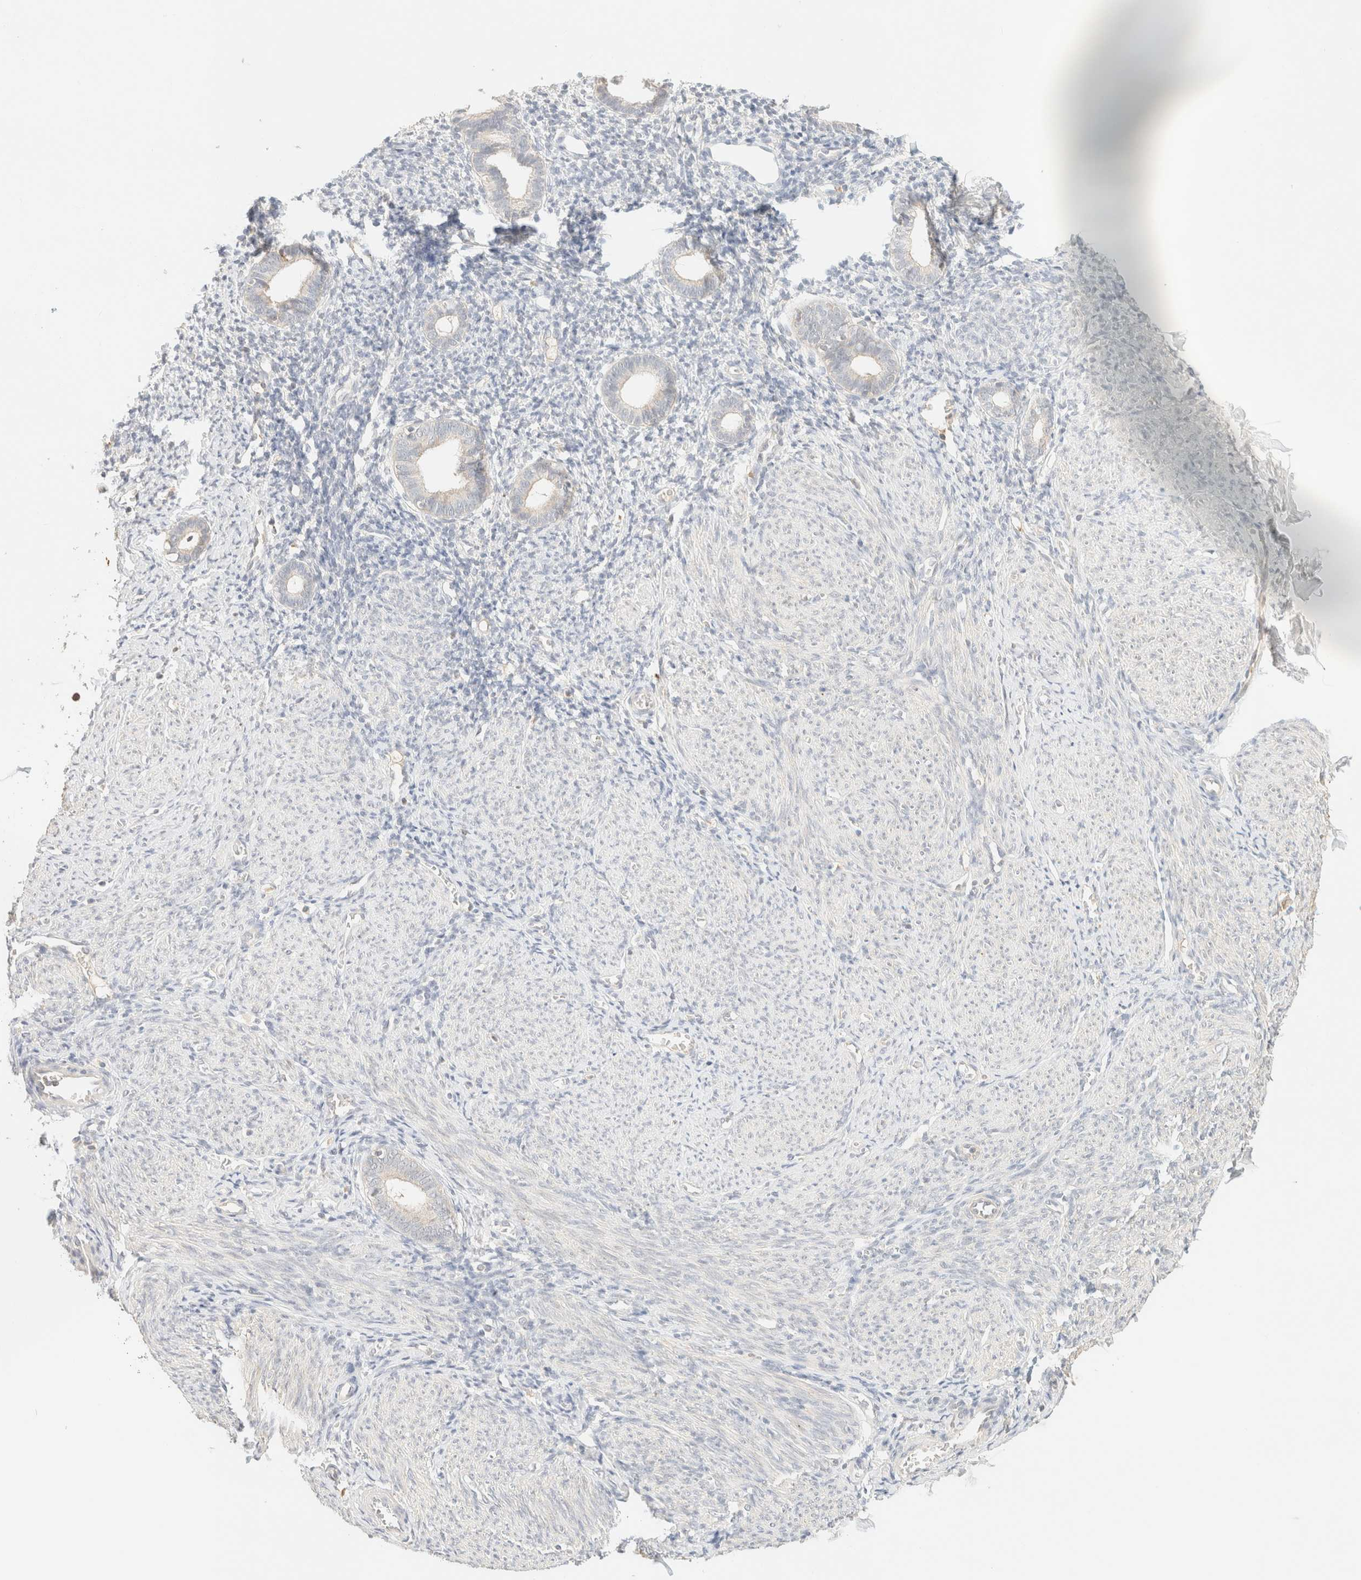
{"staining": {"intensity": "negative", "quantity": "none", "location": "none"}, "tissue": "endometrium", "cell_type": "Cells in endometrial stroma", "image_type": "normal", "snomed": [{"axis": "morphology", "description": "Normal tissue, NOS"}, {"axis": "morphology", "description": "Adenocarcinoma, NOS"}, {"axis": "topography", "description": "Endometrium"}], "caption": "Cells in endometrial stroma are negative for brown protein staining in benign endometrium. The staining was performed using DAB (3,3'-diaminobenzidine) to visualize the protein expression in brown, while the nuclei were stained in blue with hematoxylin (Magnification: 20x).", "gene": "TIMD4", "patient": {"sex": "female", "age": 57}}